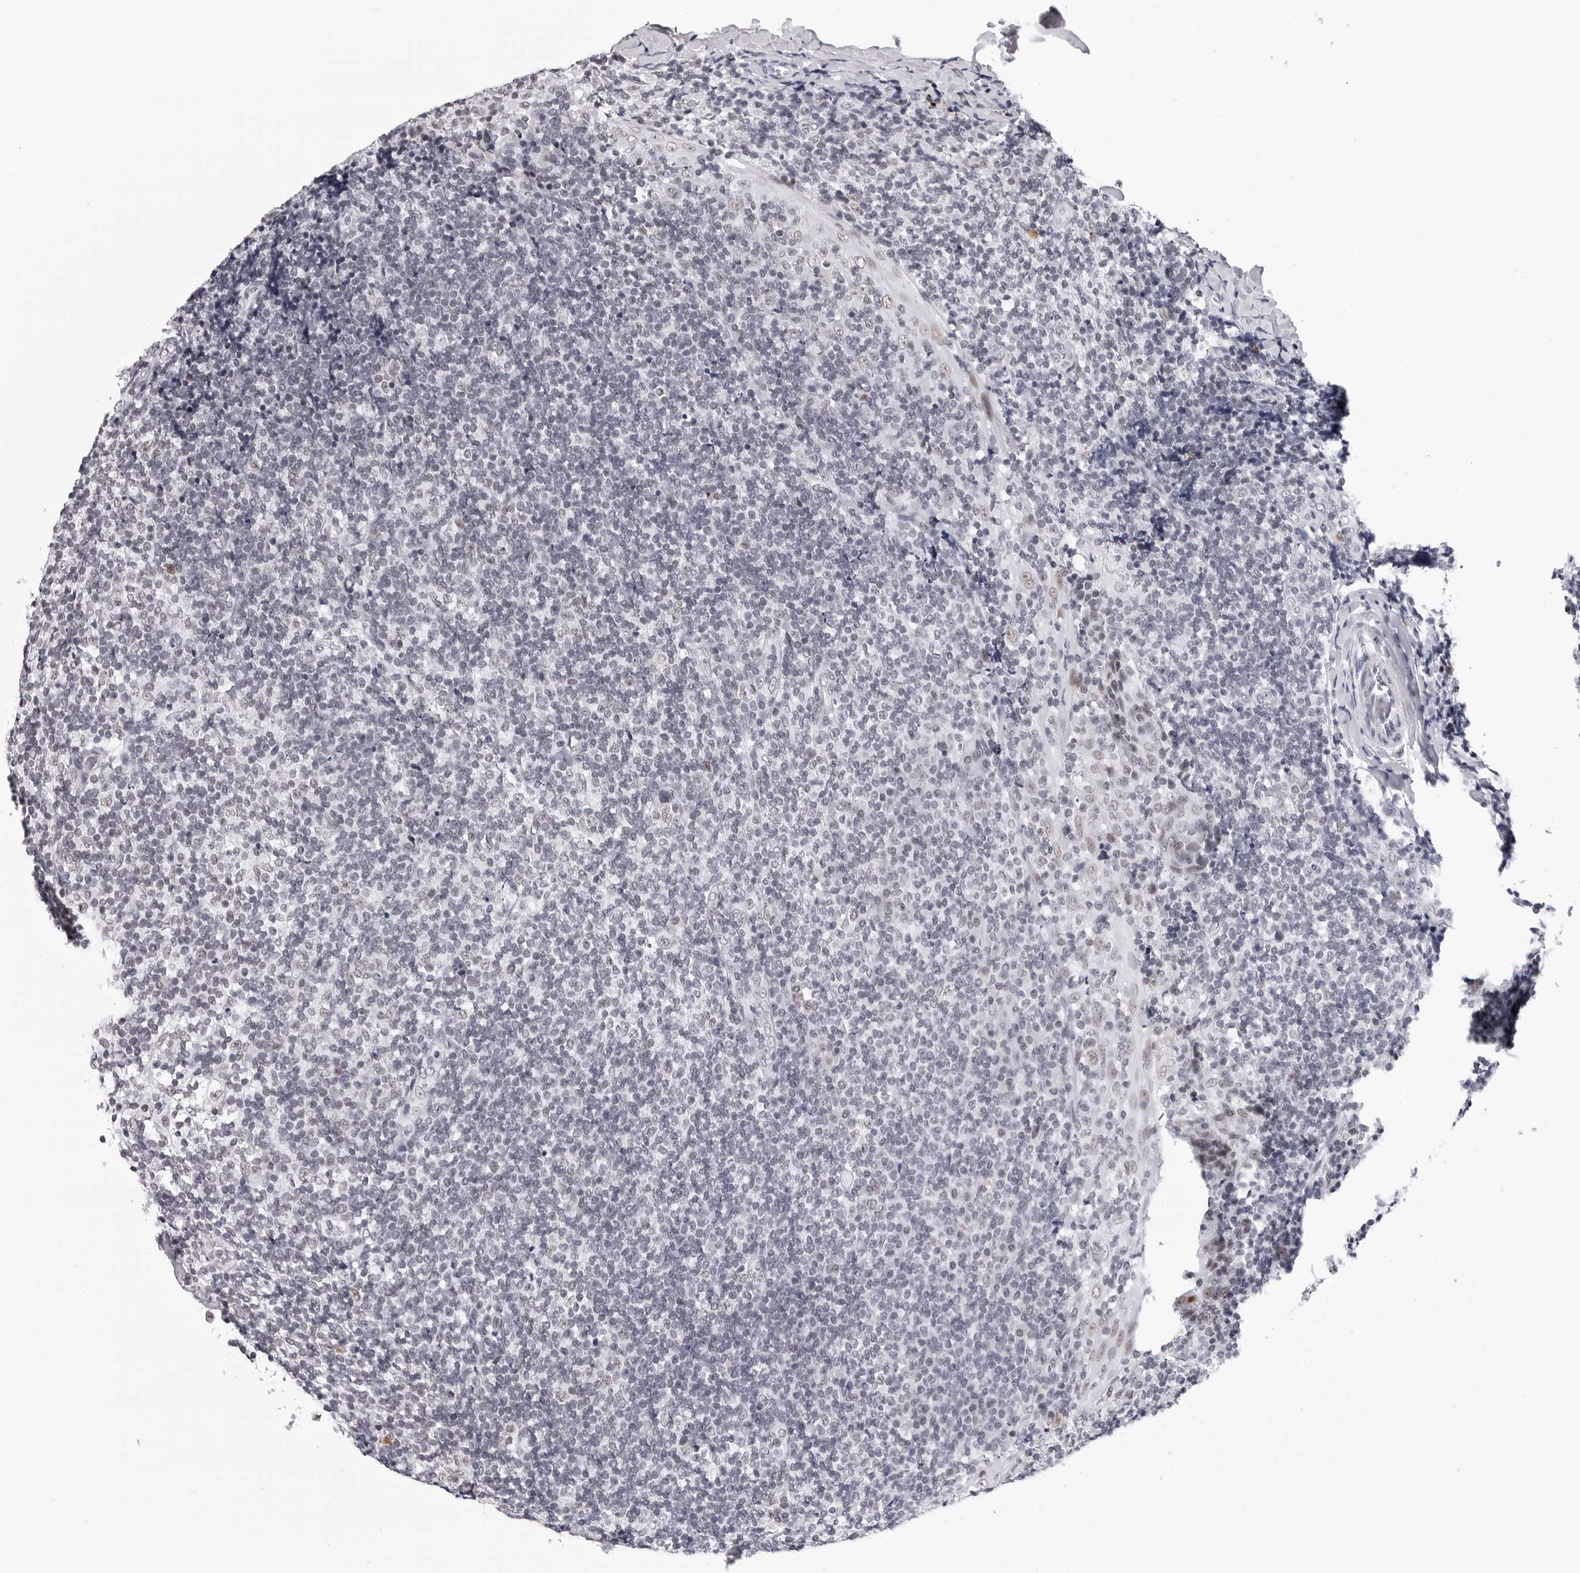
{"staining": {"intensity": "negative", "quantity": "none", "location": "none"}, "tissue": "tonsil", "cell_type": "Germinal center cells", "image_type": "normal", "snomed": [{"axis": "morphology", "description": "Normal tissue, NOS"}, {"axis": "topography", "description": "Tonsil"}], "caption": "DAB (3,3'-diaminobenzidine) immunohistochemical staining of unremarkable human tonsil exhibits no significant positivity in germinal center cells.", "gene": "SF3B4", "patient": {"sex": "male", "age": 37}}